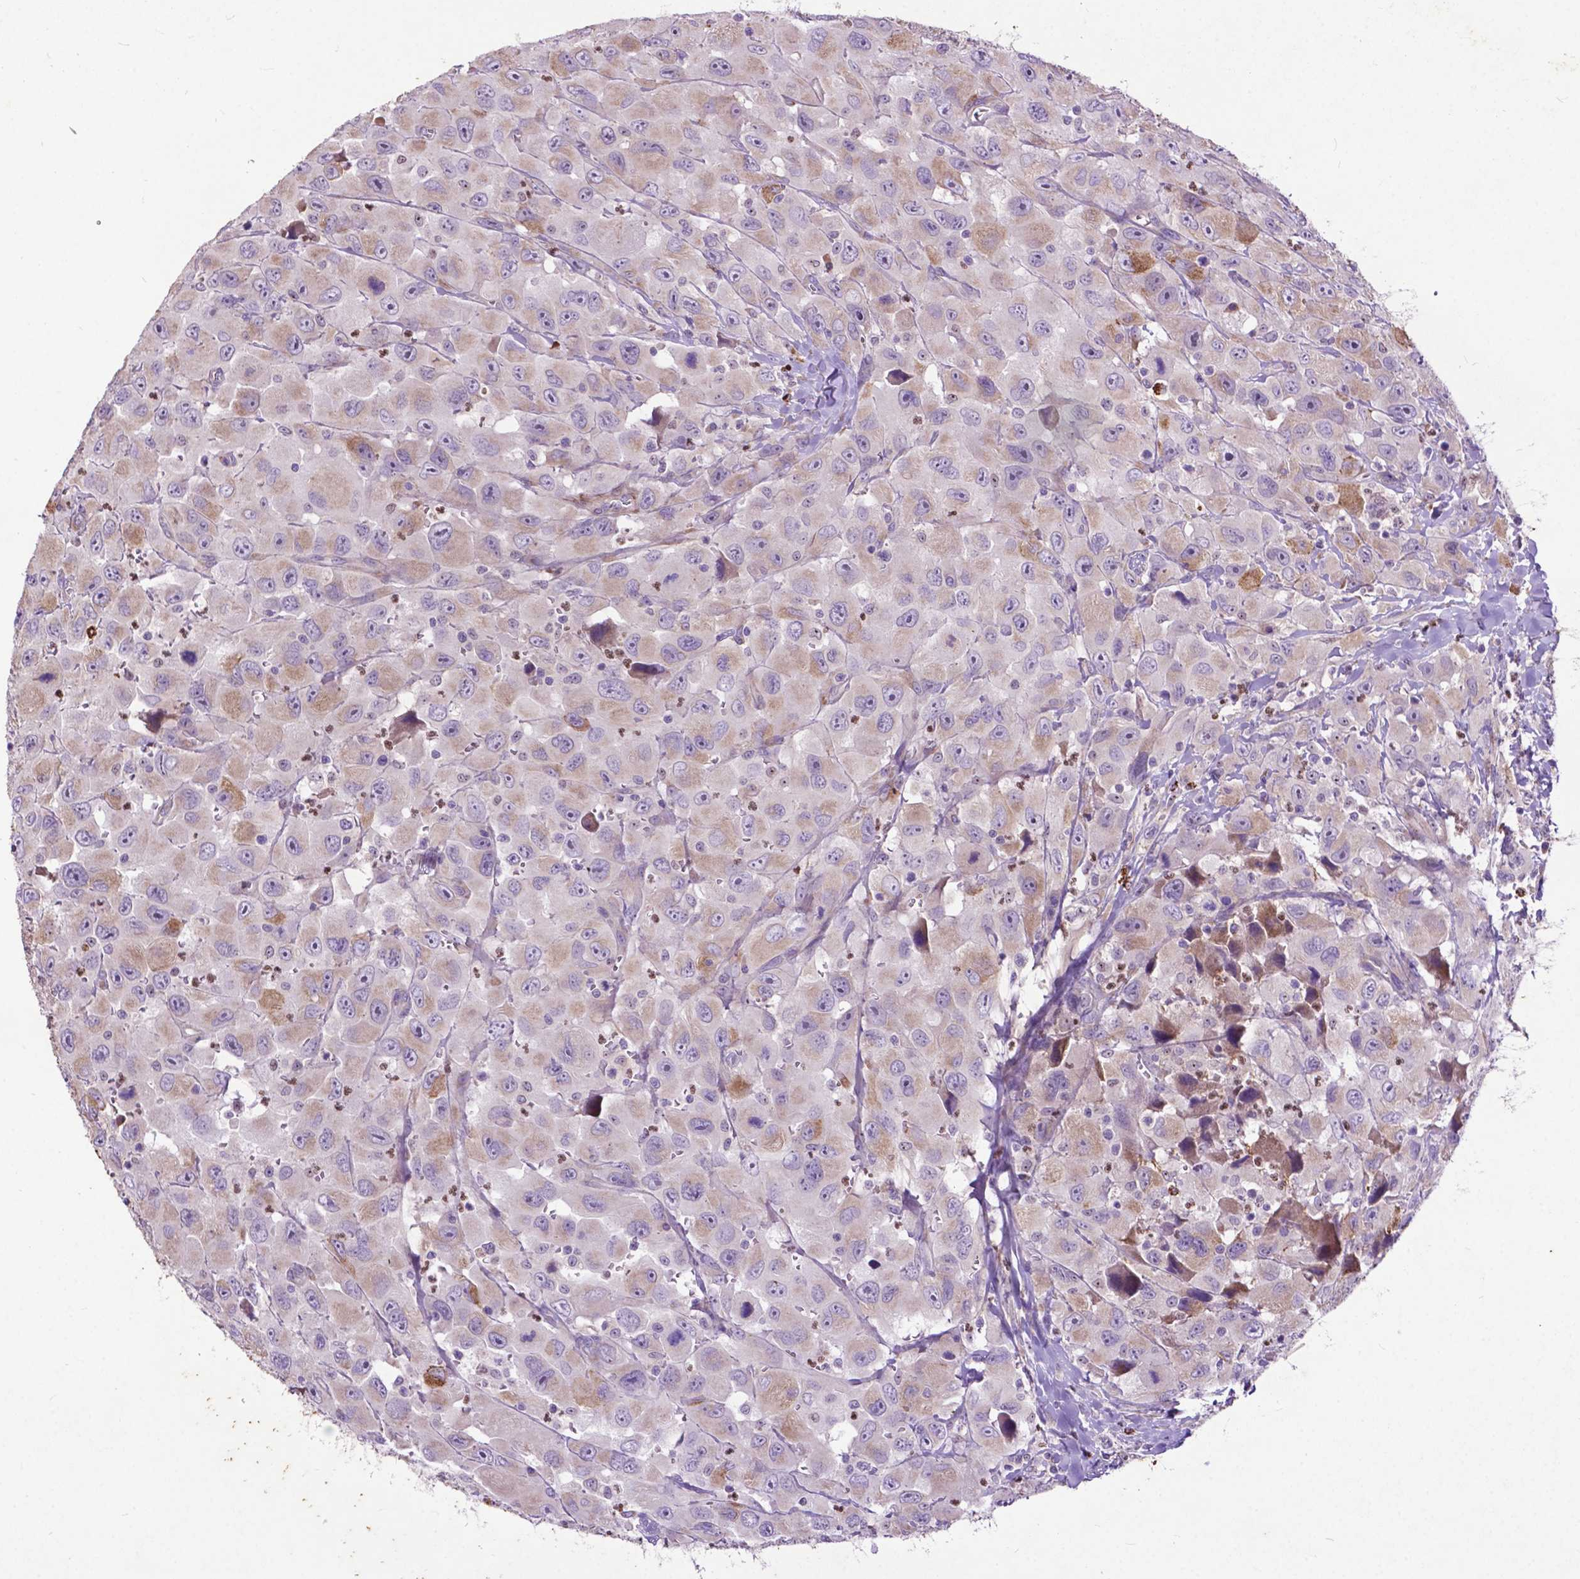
{"staining": {"intensity": "weak", "quantity": "<25%", "location": "cytoplasmic/membranous"}, "tissue": "head and neck cancer", "cell_type": "Tumor cells", "image_type": "cancer", "snomed": [{"axis": "morphology", "description": "Squamous cell carcinoma, NOS"}, {"axis": "morphology", "description": "Squamous cell carcinoma, metastatic, NOS"}, {"axis": "topography", "description": "Oral tissue"}, {"axis": "topography", "description": "Head-Neck"}], "caption": "The histopathology image shows no significant expression in tumor cells of head and neck metastatic squamous cell carcinoma.", "gene": "THEGL", "patient": {"sex": "female", "age": 85}}